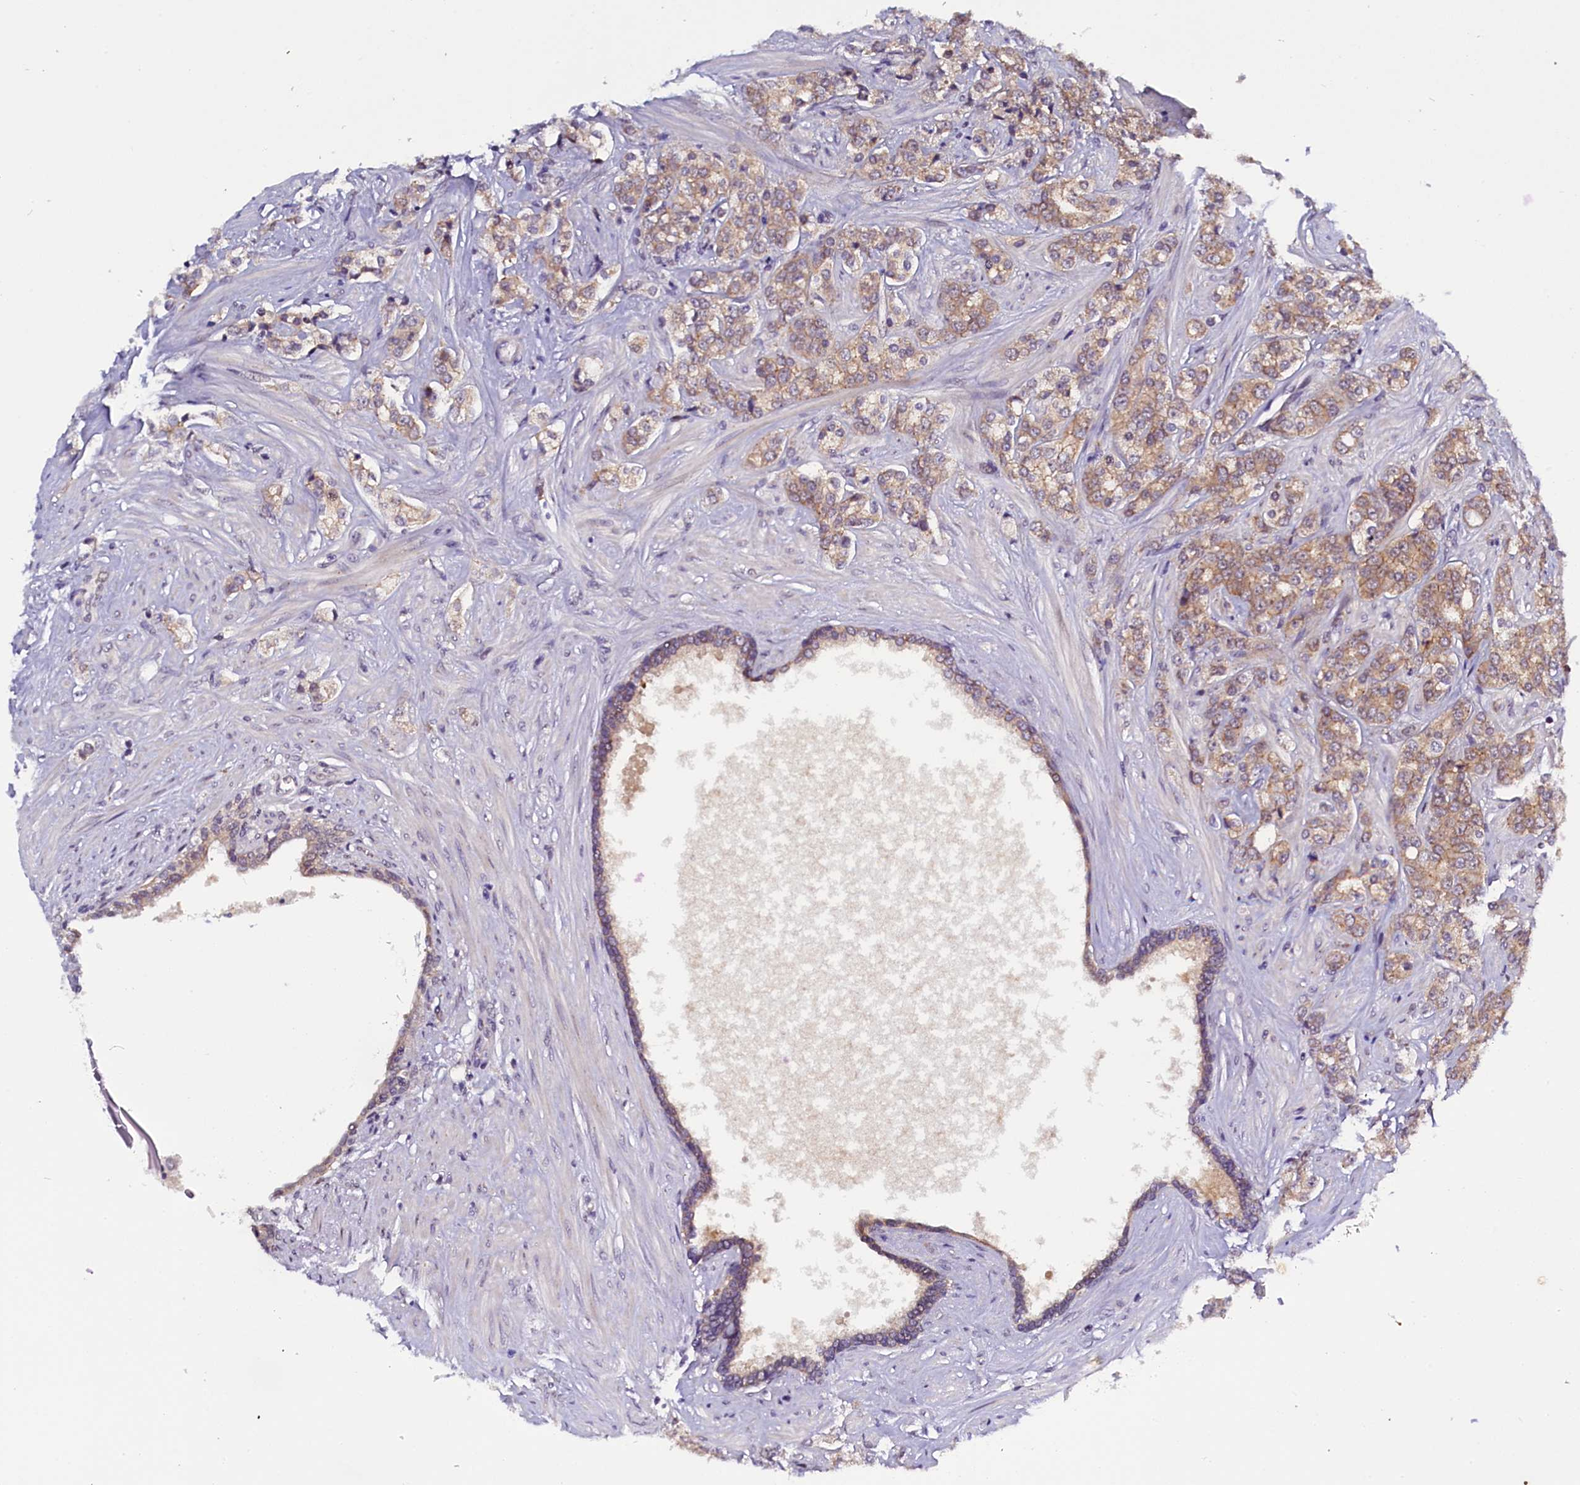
{"staining": {"intensity": "weak", "quantity": ">75%", "location": "cytoplasmic/membranous"}, "tissue": "prostate cancer", "cell_type": "Tumor cells", "image_type": "cancer", "snomed": [{"axis": "morphology", "description": "Adenocarcinoma, High grade"}, {"axis": "topography", "description": "Prostate"}], "caption": "High-magnification brightfield microscopy of prostate high-grade adenocarcinoma stained with DAB (3,3'-diaminobenzidine) (brown) and counterstained with hematoxylin (blue). tumor cells exhibit weak cytoplasmic/membranous positivity is identified in about>75% of cells. The staining is performed using DAB brown chromogen to label protein expression. The nuclei are counter-stained blue using hematoxylin.", "gene": "ENKD1", "patient": {"sex": "male", "age": 62}}